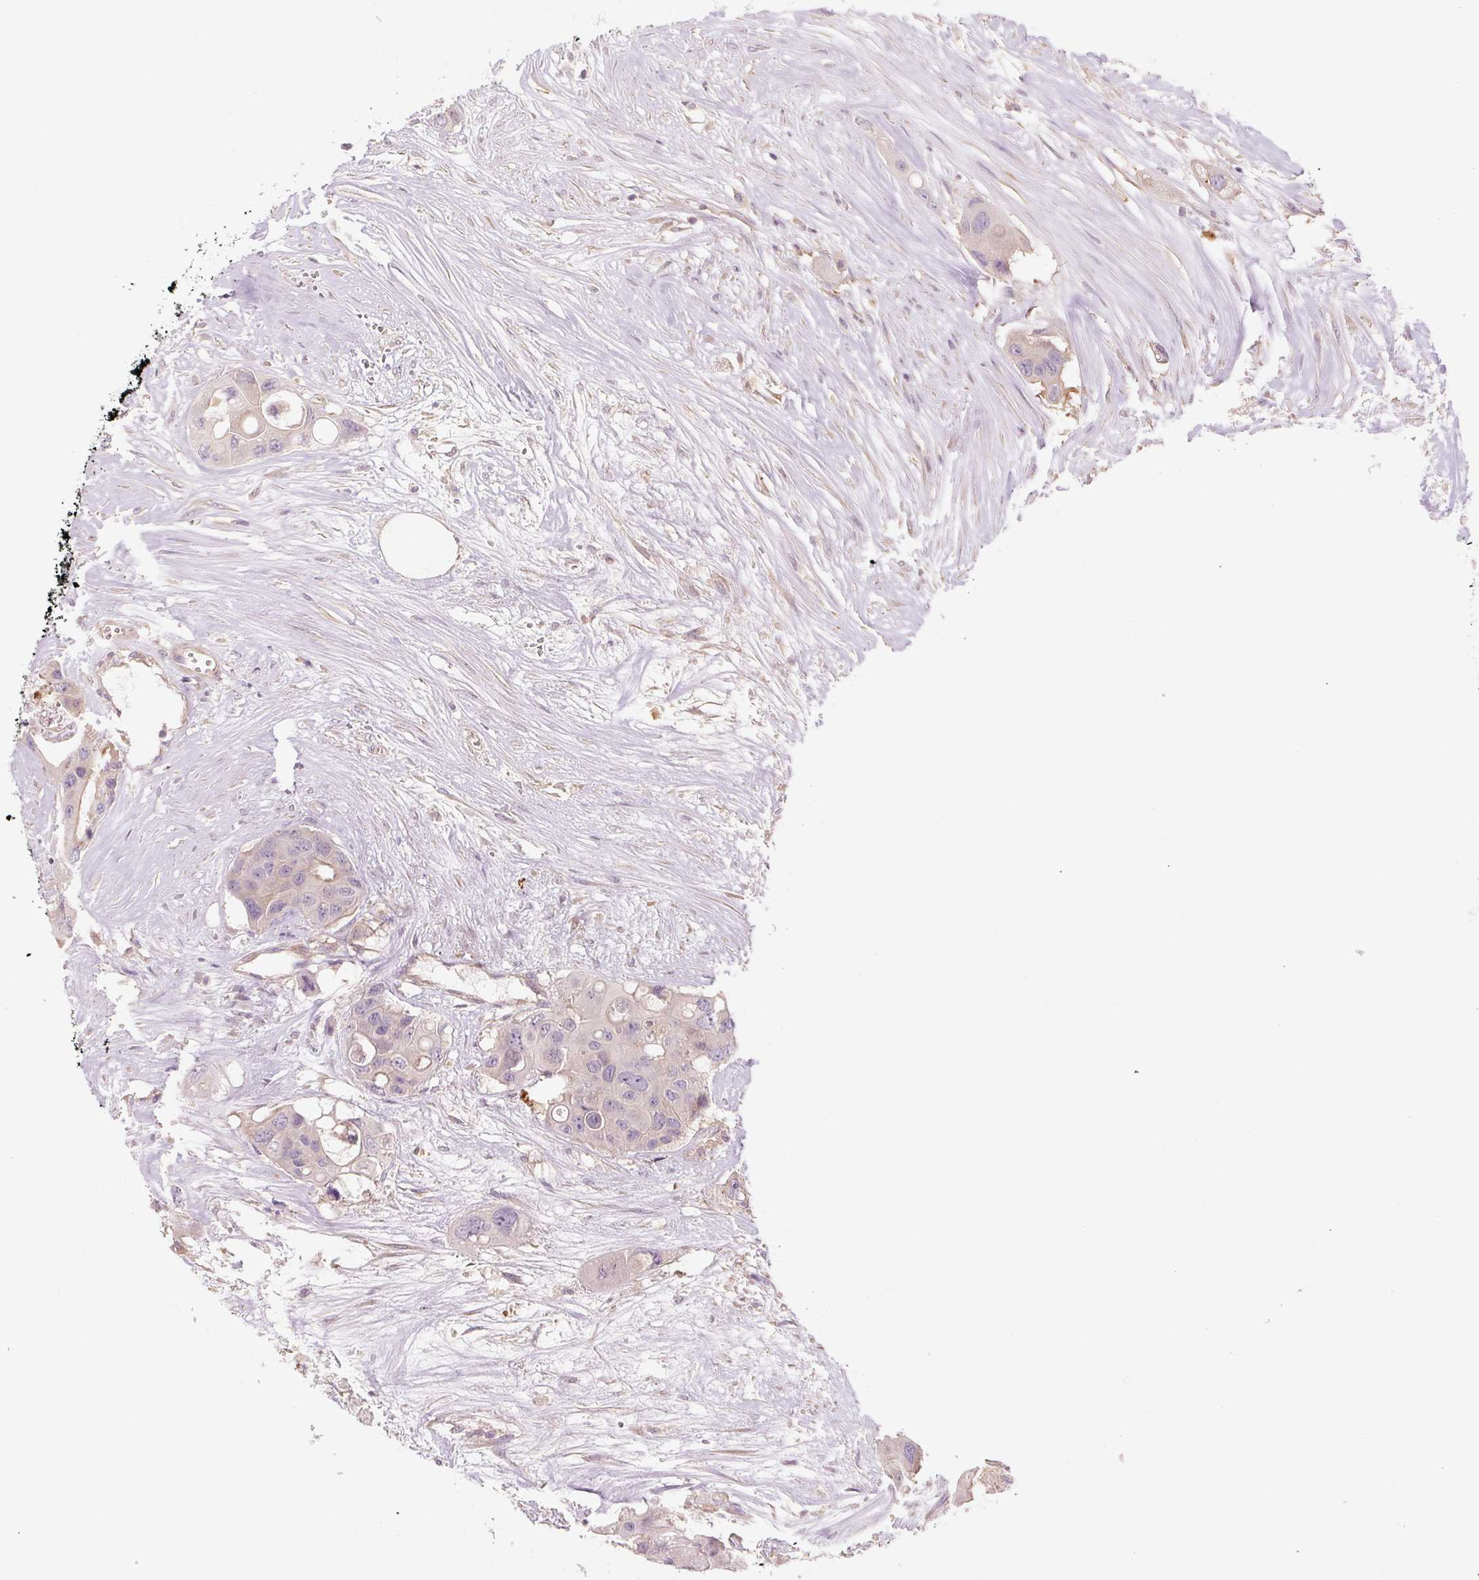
{"staining": {"intensity": "negative", "quantity": "none", "location": "none"}, "tissue": "colorectal cancer", "cell_type": "Tumor cells", "image_type": "cancer", "snomed": [{"axis": "morphology", "description": "Adenocarcinoma, NOS"}, {"axis": "topography", "description": "Colon"}], "caption": "Immunohistochemistry (IHC) photomicrograph of neoplastic tissue: colorectal cancer stained with DAB shows no significant protein expression in tumor cells.", "gene": "RB1CC1", "patient": {"sex": "male", "age": 77}}